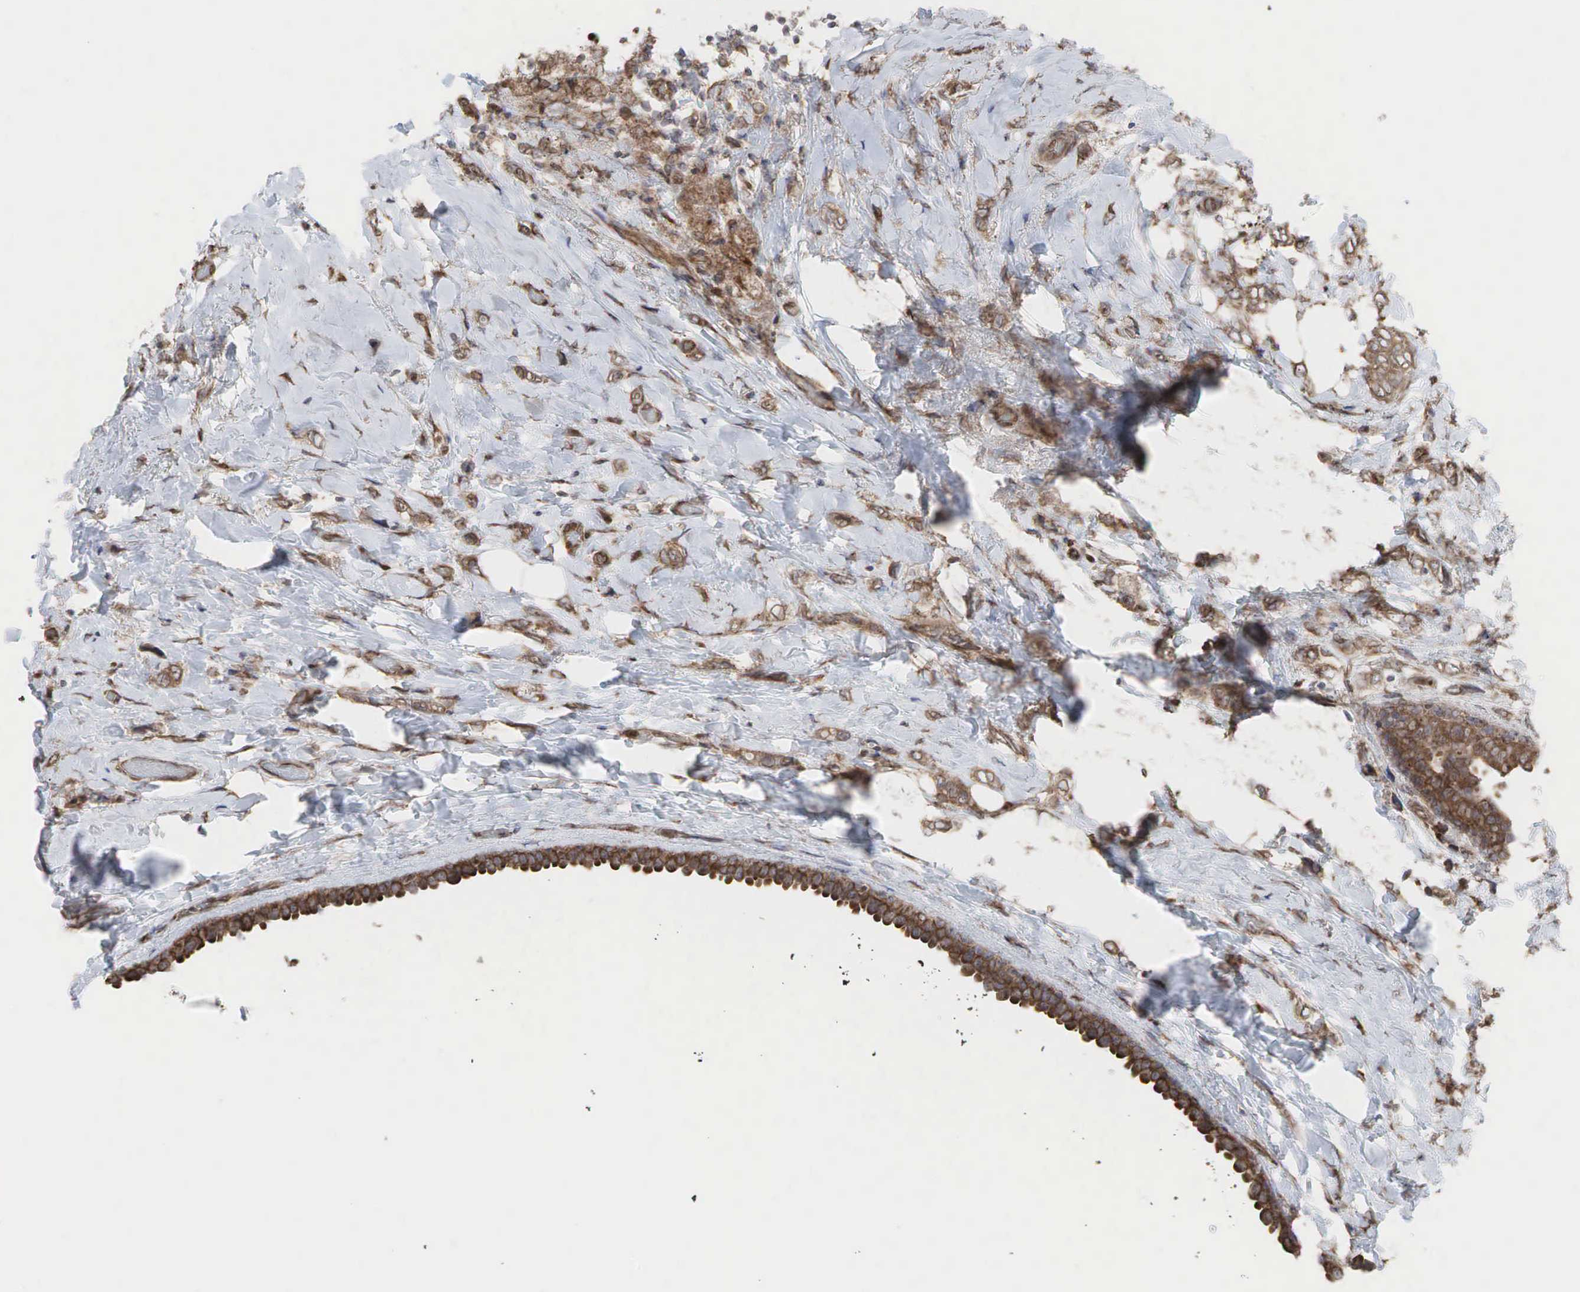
{"staining": {"intensity": "moderate", "quantity": ">75%", "location": "cytoplasmic/membranous"}, "tissue": "breast cancer", "cell_type": "Tumor cells", "image_type": "cancer", "snomed": [{"axis": "morphology", "description": "Duct carcinoma"}, {"axis": "topography", "description": "Breast"}], "caption": "A photomicrograph of breast cancer stained for a protein reveals moderate cytoplasmic/membranous brown staining in tumor cells.", "gene": "PABPC5", "patient": {"sex": "female", "age": 72}}